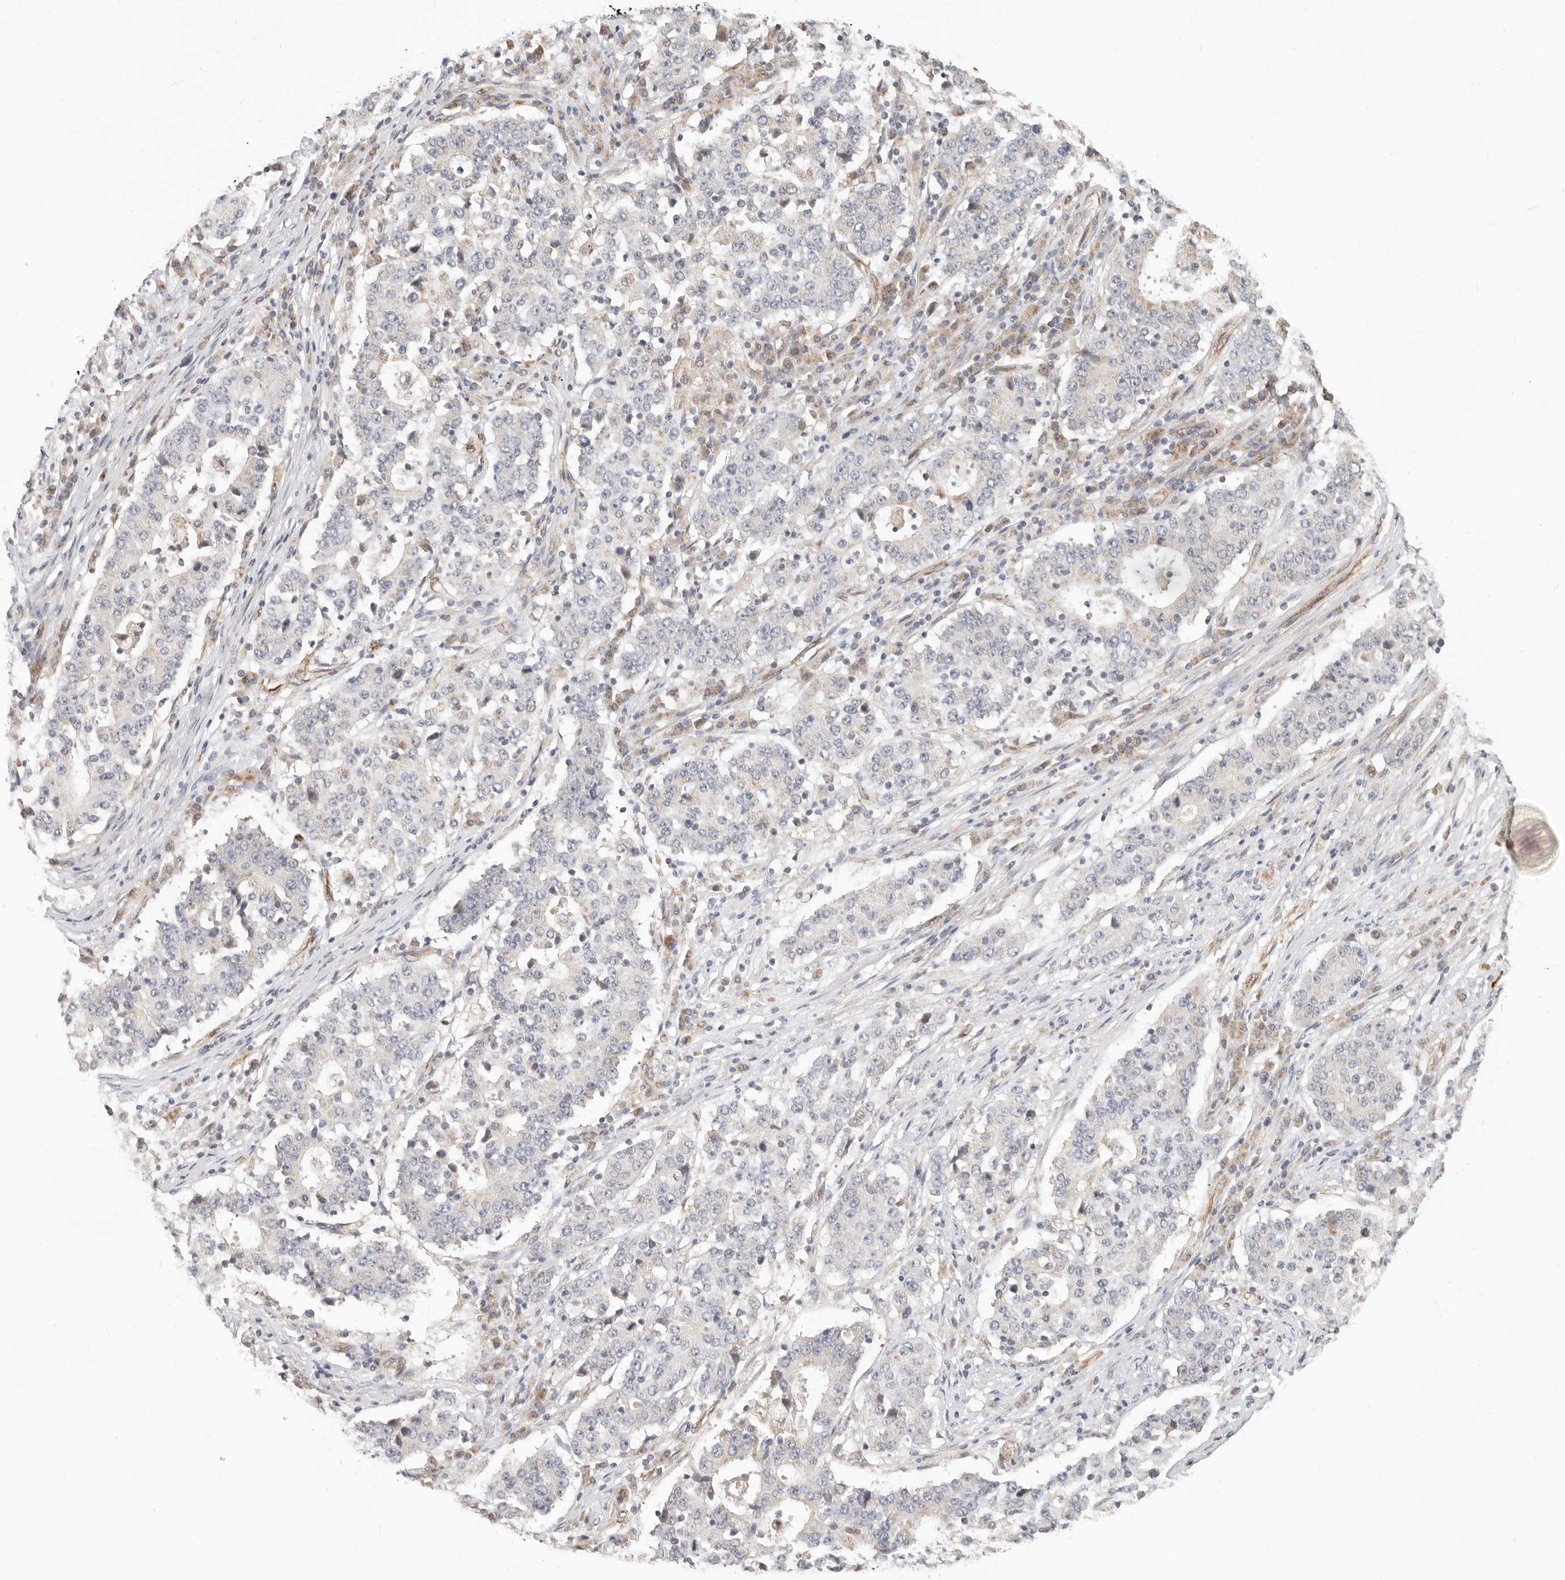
{"staining": {"intensity": "negative", "quantity": "none", "location": "none"}, "tissue": "stomach cancer", "cell_type": "Tumor cells", "image_type": "cancer", "snomed": [{"axis": "morphology", "description": "Adenocarcinoma, NOS"}, {"axis": "topography", "description": "Stomach"}], "caption": "Immunohistochemistry micrograph of stomach cancer stained for a protein (brown), which demonstrates no positivity in tumor cells.", "gene": "SPRING1", "patient": {"sex": "male", "age": 59}}